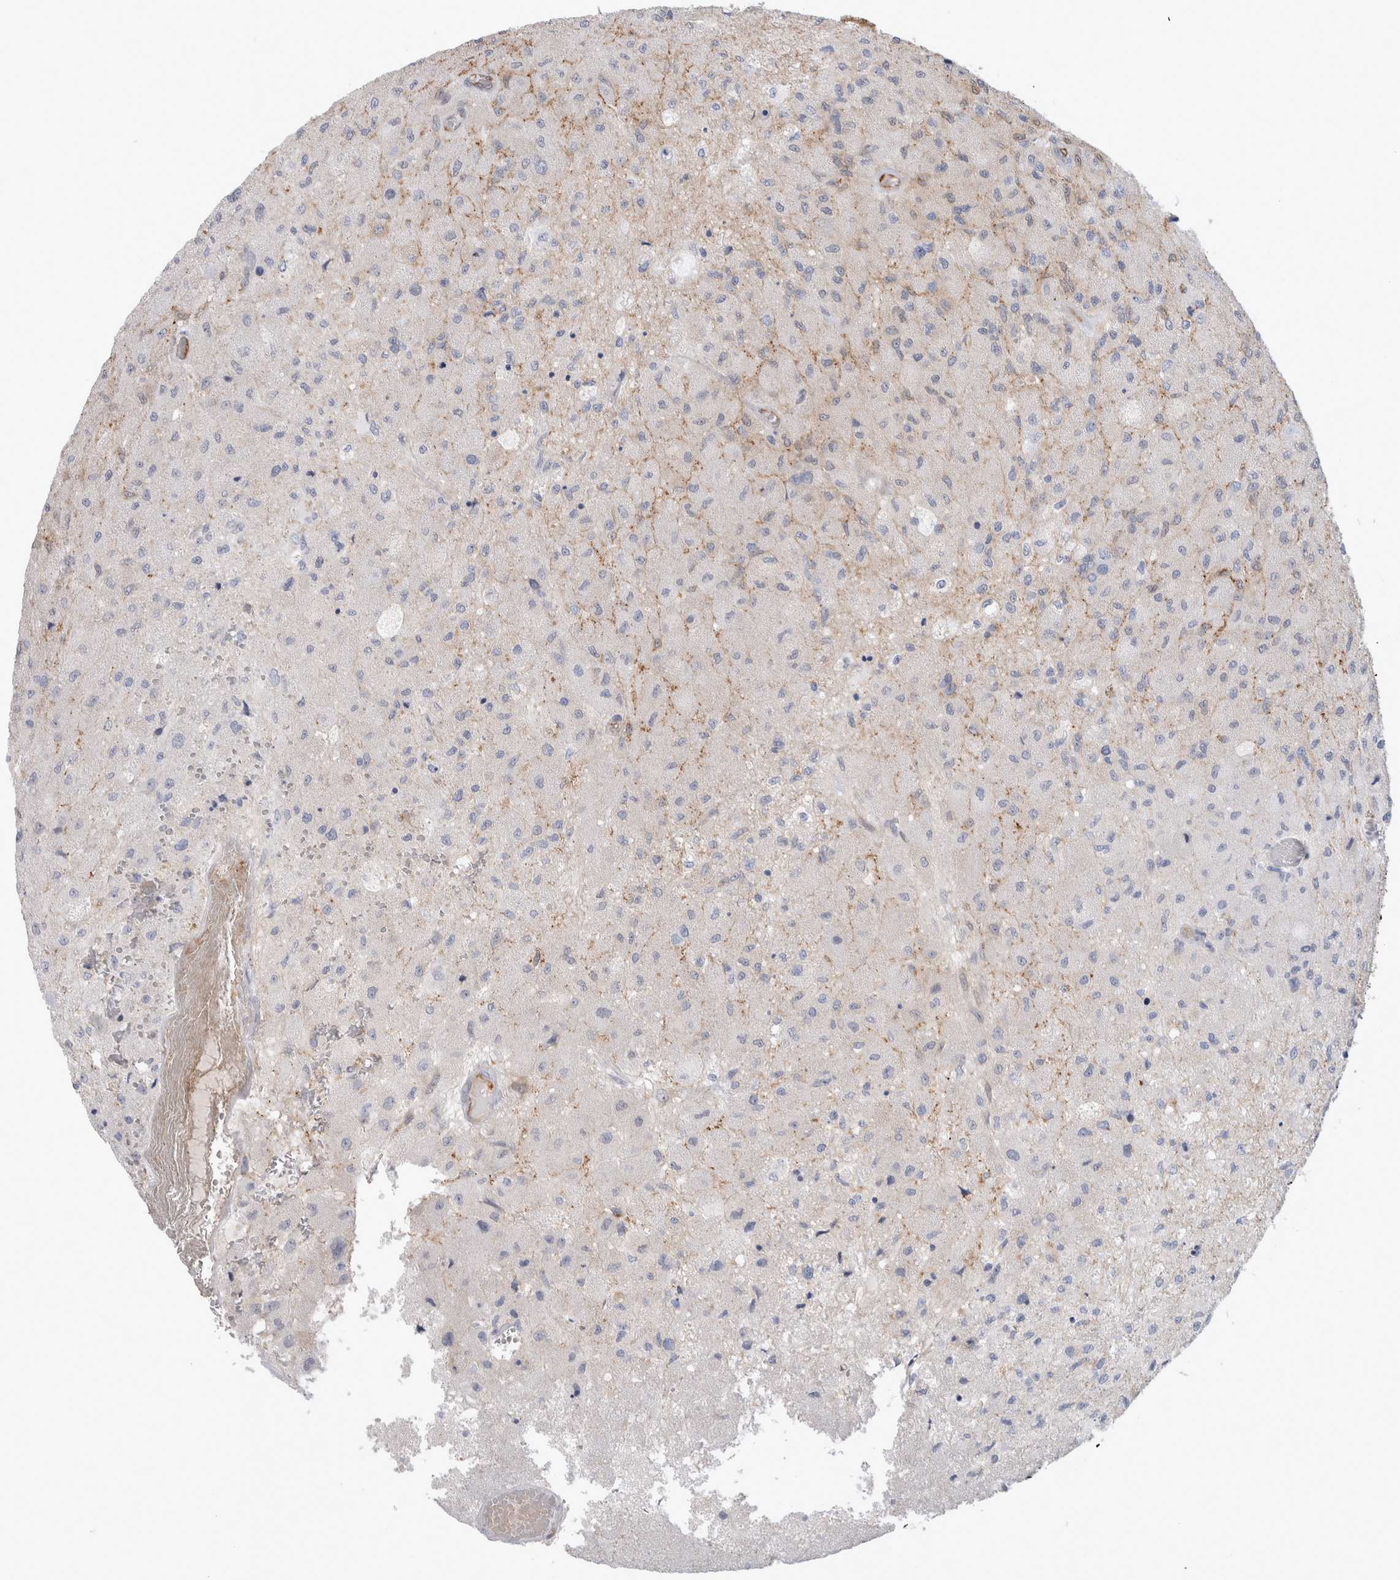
{"staining": {"intensity": "negative", "quantity": "none", "location": "none"}, "tissue": "glioma", "cell_type": "Tumor cells", "image_type": "cancer", "snomed": [{"axis": "morphology", "description": "Normal tissue, NOS"}, {"axis": "morphology", "description": "Glioma, malignant, High grade"}, {"axis": "topography", "description": "Cerebral cortex"}], "caption": "There is no significant staining in tumor cells of malignant high-grade glioma.", "gene": "CD55", "patient": {"sex": "male", "age": 77}}